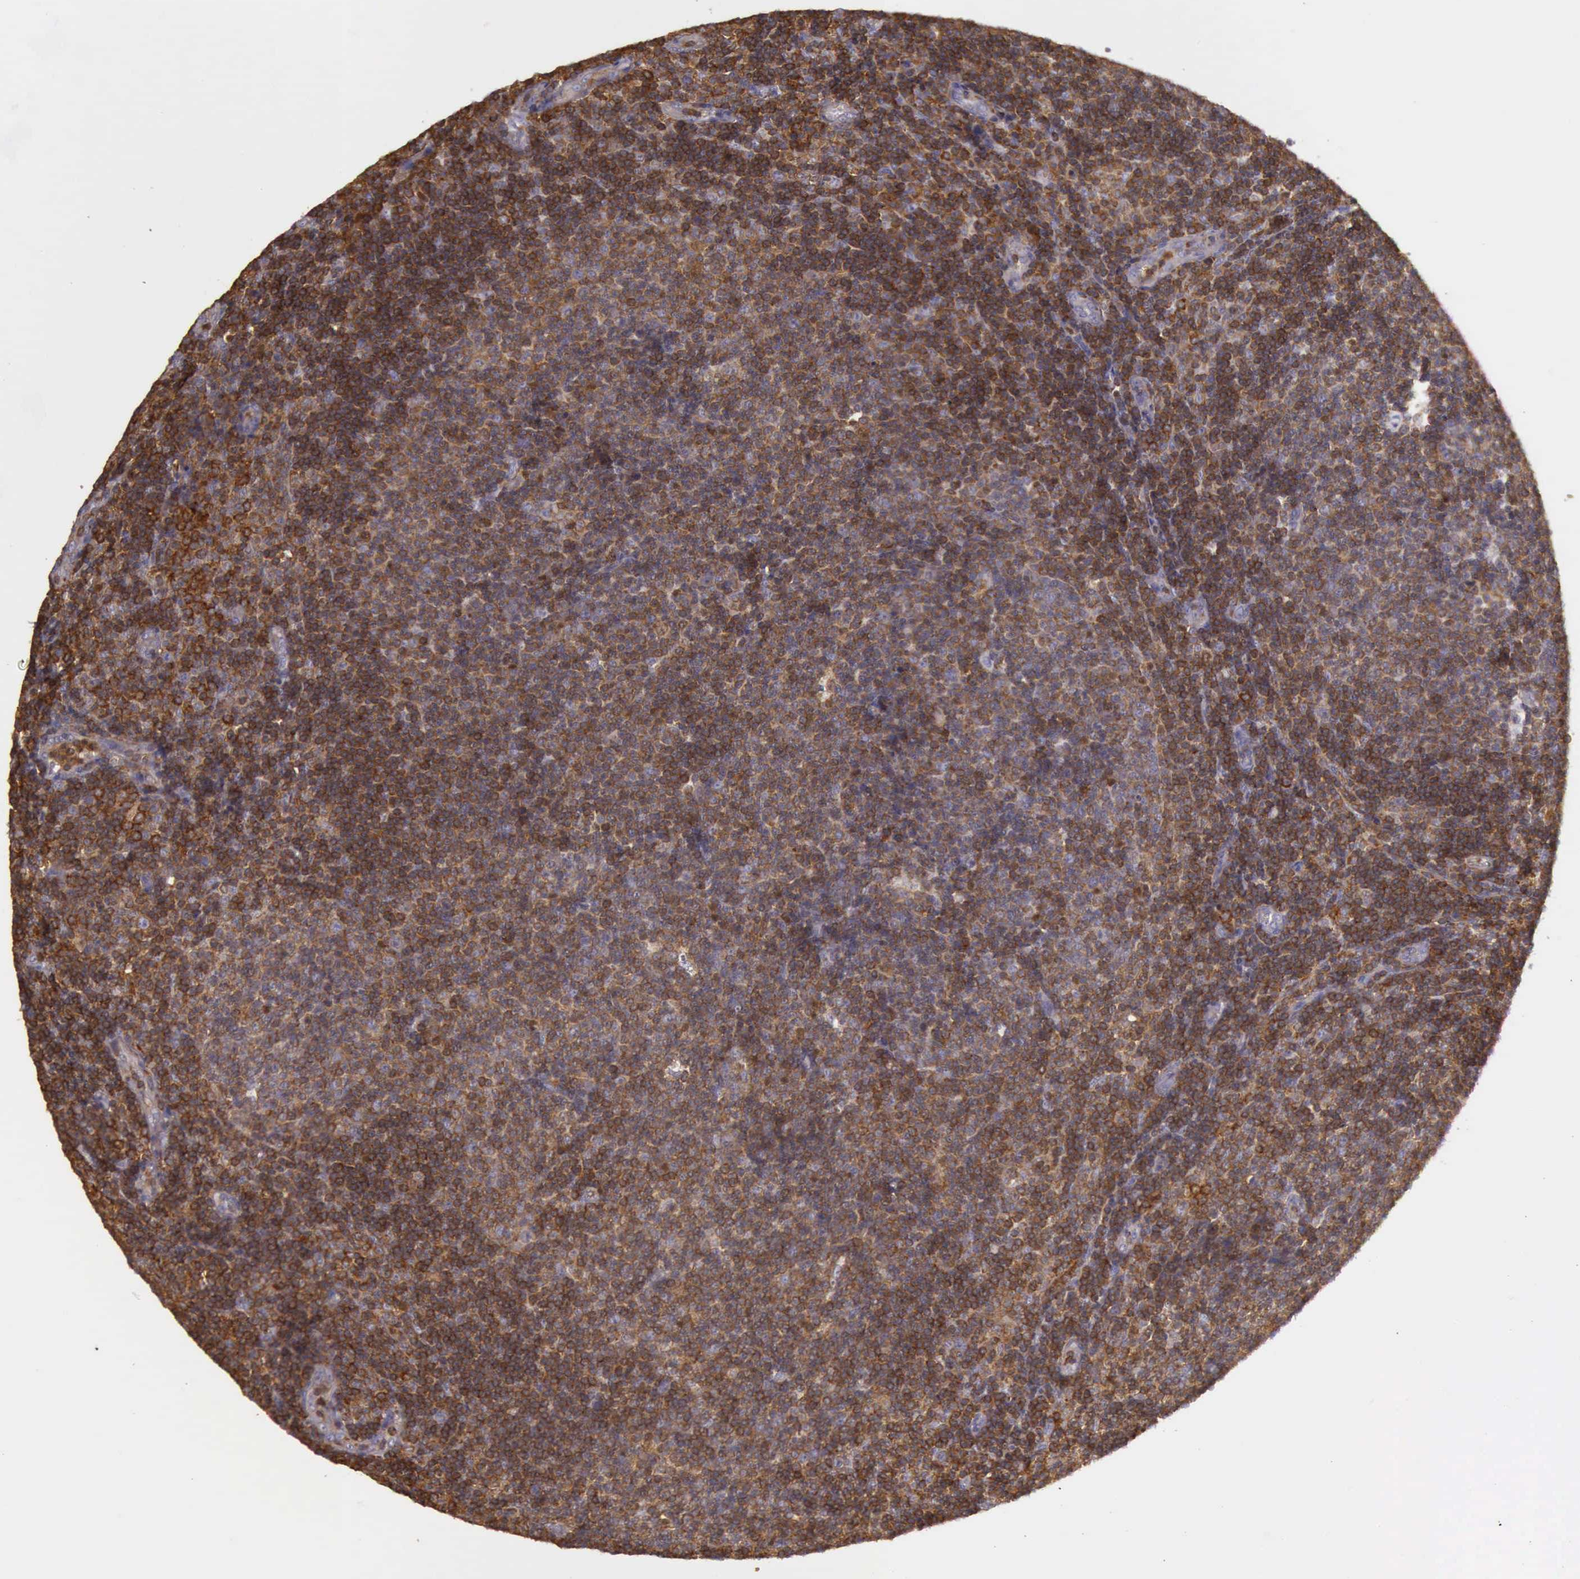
{"staining": {"intensity": "strong", "quantity": ">75%", "location": "cytoplasmic/membranous"}, "tissue": "lymphoma", "cell_type": "Tumor cells", "image_type": "cancer", "snomed": [{"axis": "morphology", "description": "Malignant lymphoma, non-Hodgkin's type, Low grade"}, {"axis": "topography", "description": "Lymph node"}], "caption": "This histopathology image reveals IHC staining of lymphoma, with high strong cytoplasmic/membranous staining in approximately >75% of tumor cells.", "gene": "ARHGAP4", "patient": {"sex": "male", "age": 49}}